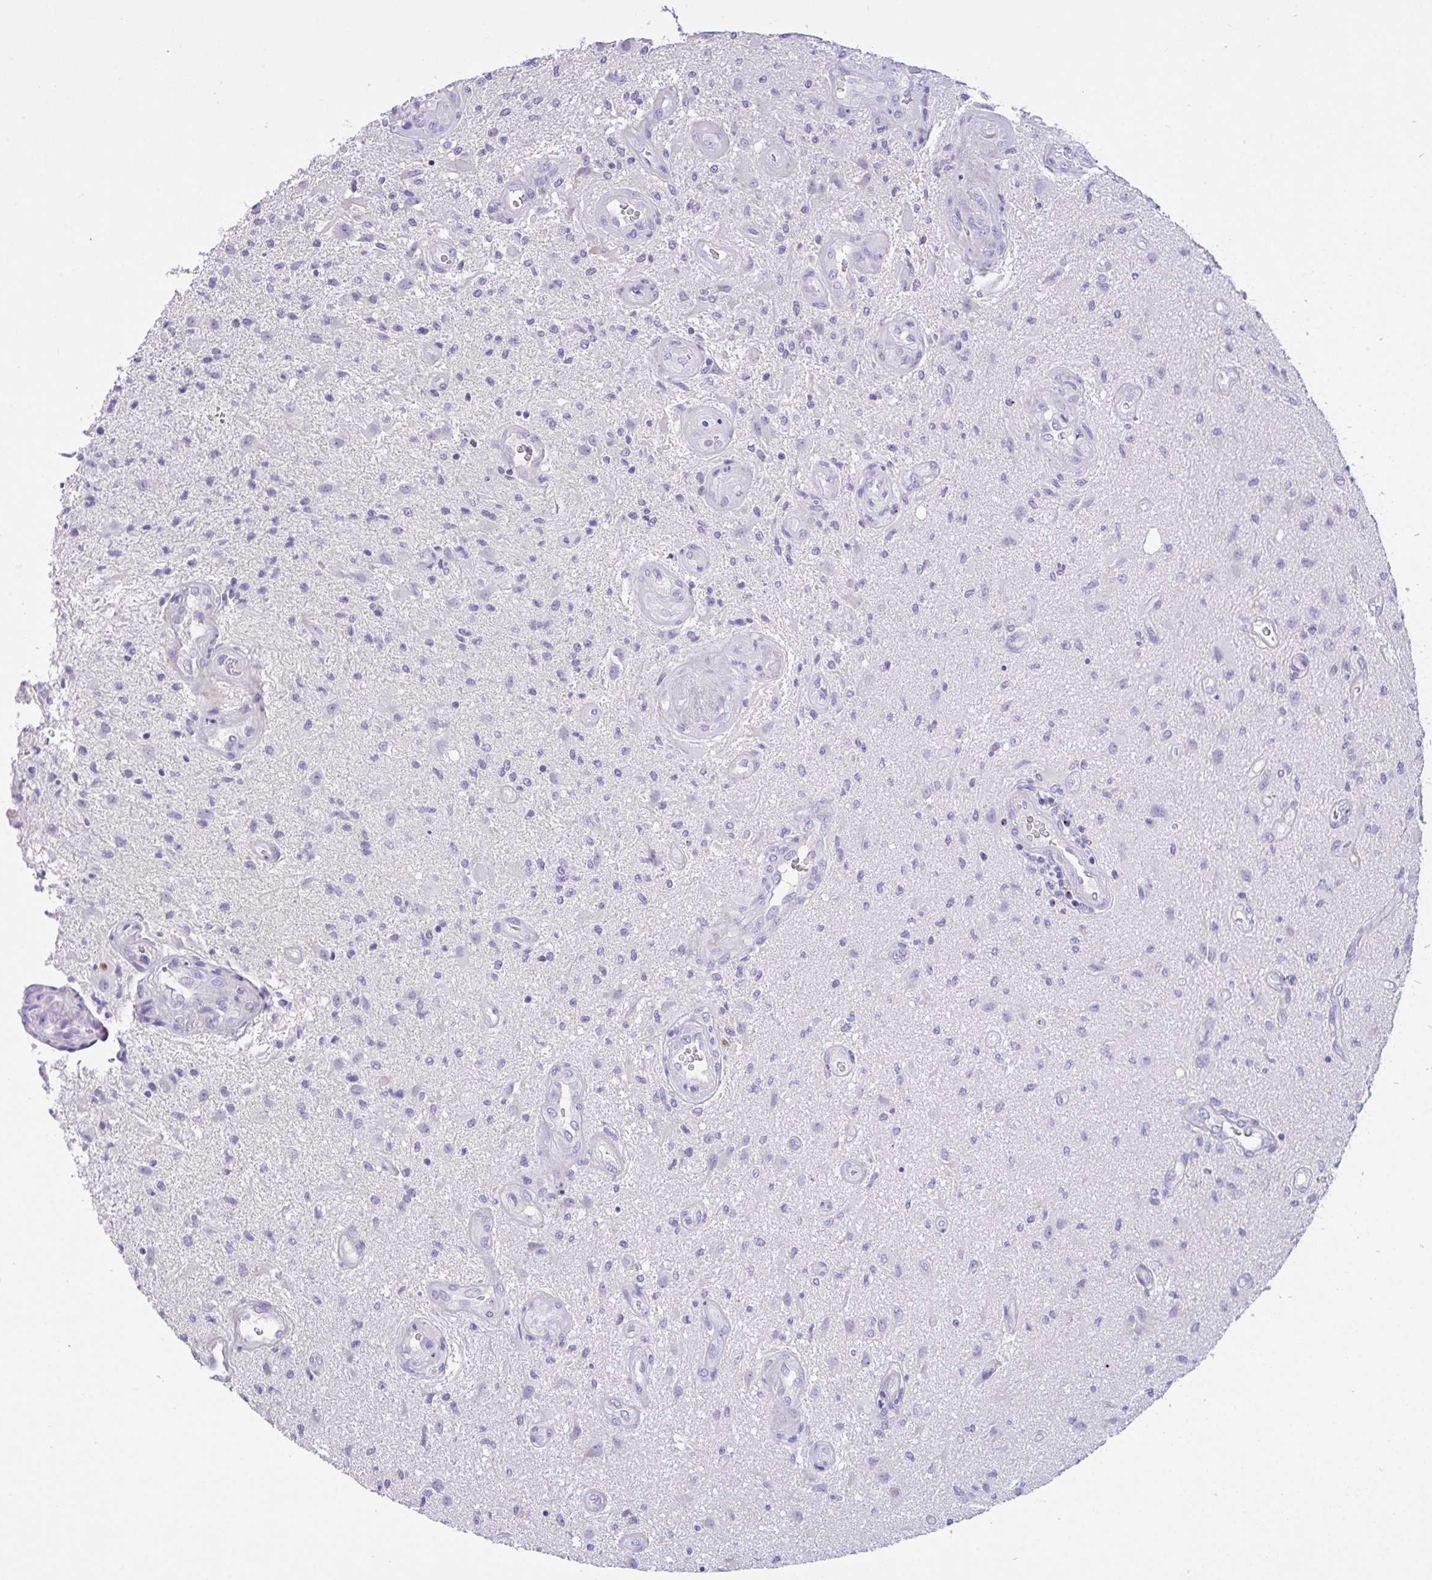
{"staining": {"intensity": "negative", "quantity": "none", "location": "none"}, "tissue": "glioma", "cell_type": "Tumor cells", "image_type": "cancer", "snomed": [{"axis": "morphology", "description": "Glioma, malignant, High grade"}, {"axis": "topography", "description": "Brain"}], "caption": "An IHC histopathology image of glioma is shown. There is no staining in tumor cells of glioma.", "gene": "FBXL20", "patient": {"sex": "male", "age": 67}}